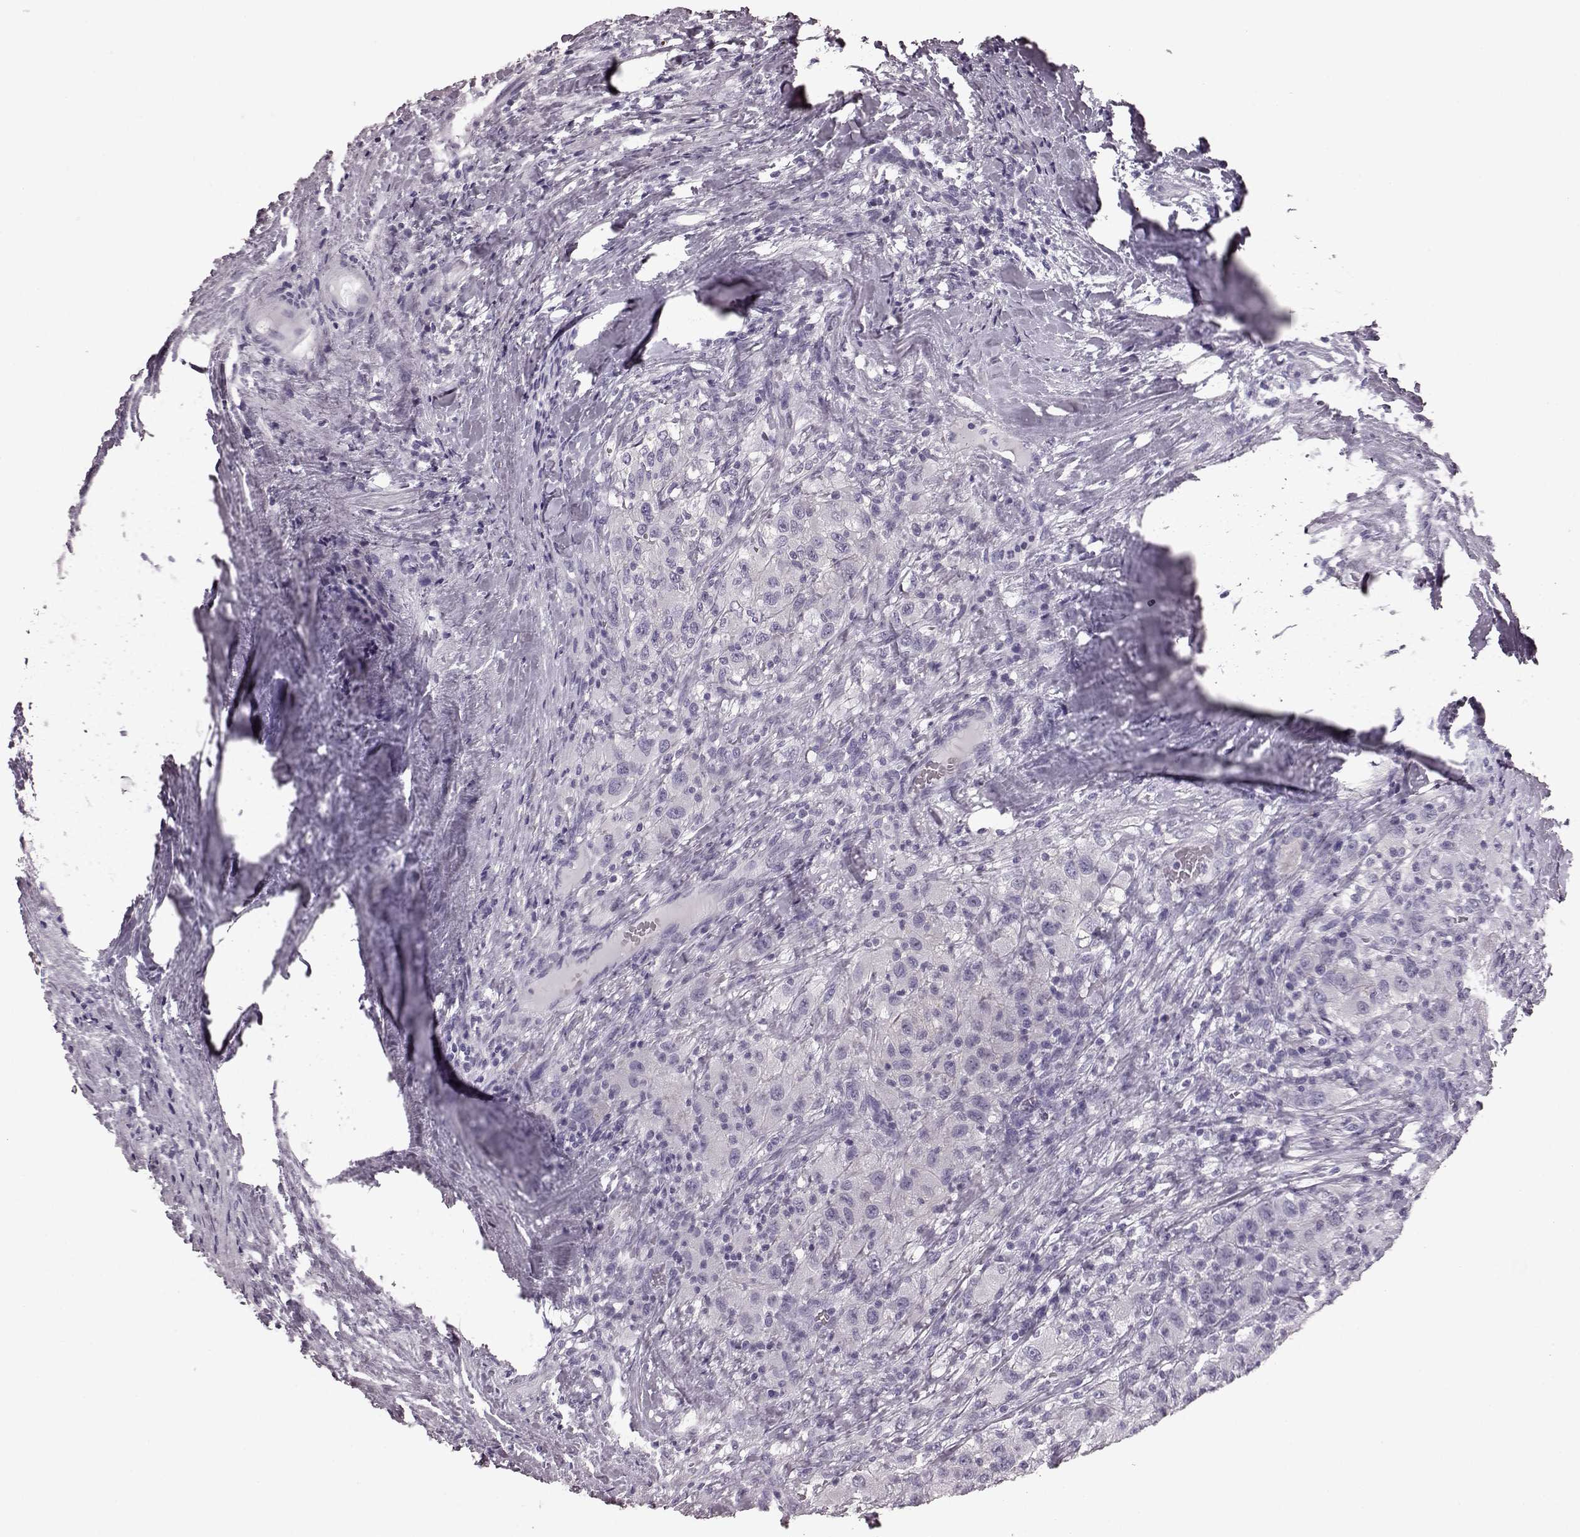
{"staining": {"intensity": "negative", "quantity": "none", "location": "none"}, "tissue": "renal cancer", "cell_type": "Tumor cells", "image_type": "cancer", "snomed": [{"axis": "morphology", "description": "Adenocarcinoma, NOS"}, {"axis": "topography", "description": "Kidney"}], "caption": "Micrograph shows no protein staining in tumor cells of adenocarcinoma (renal) tissue.", "gene": "CRYBA2", "patient": {"sex": "female", "age": 67}}